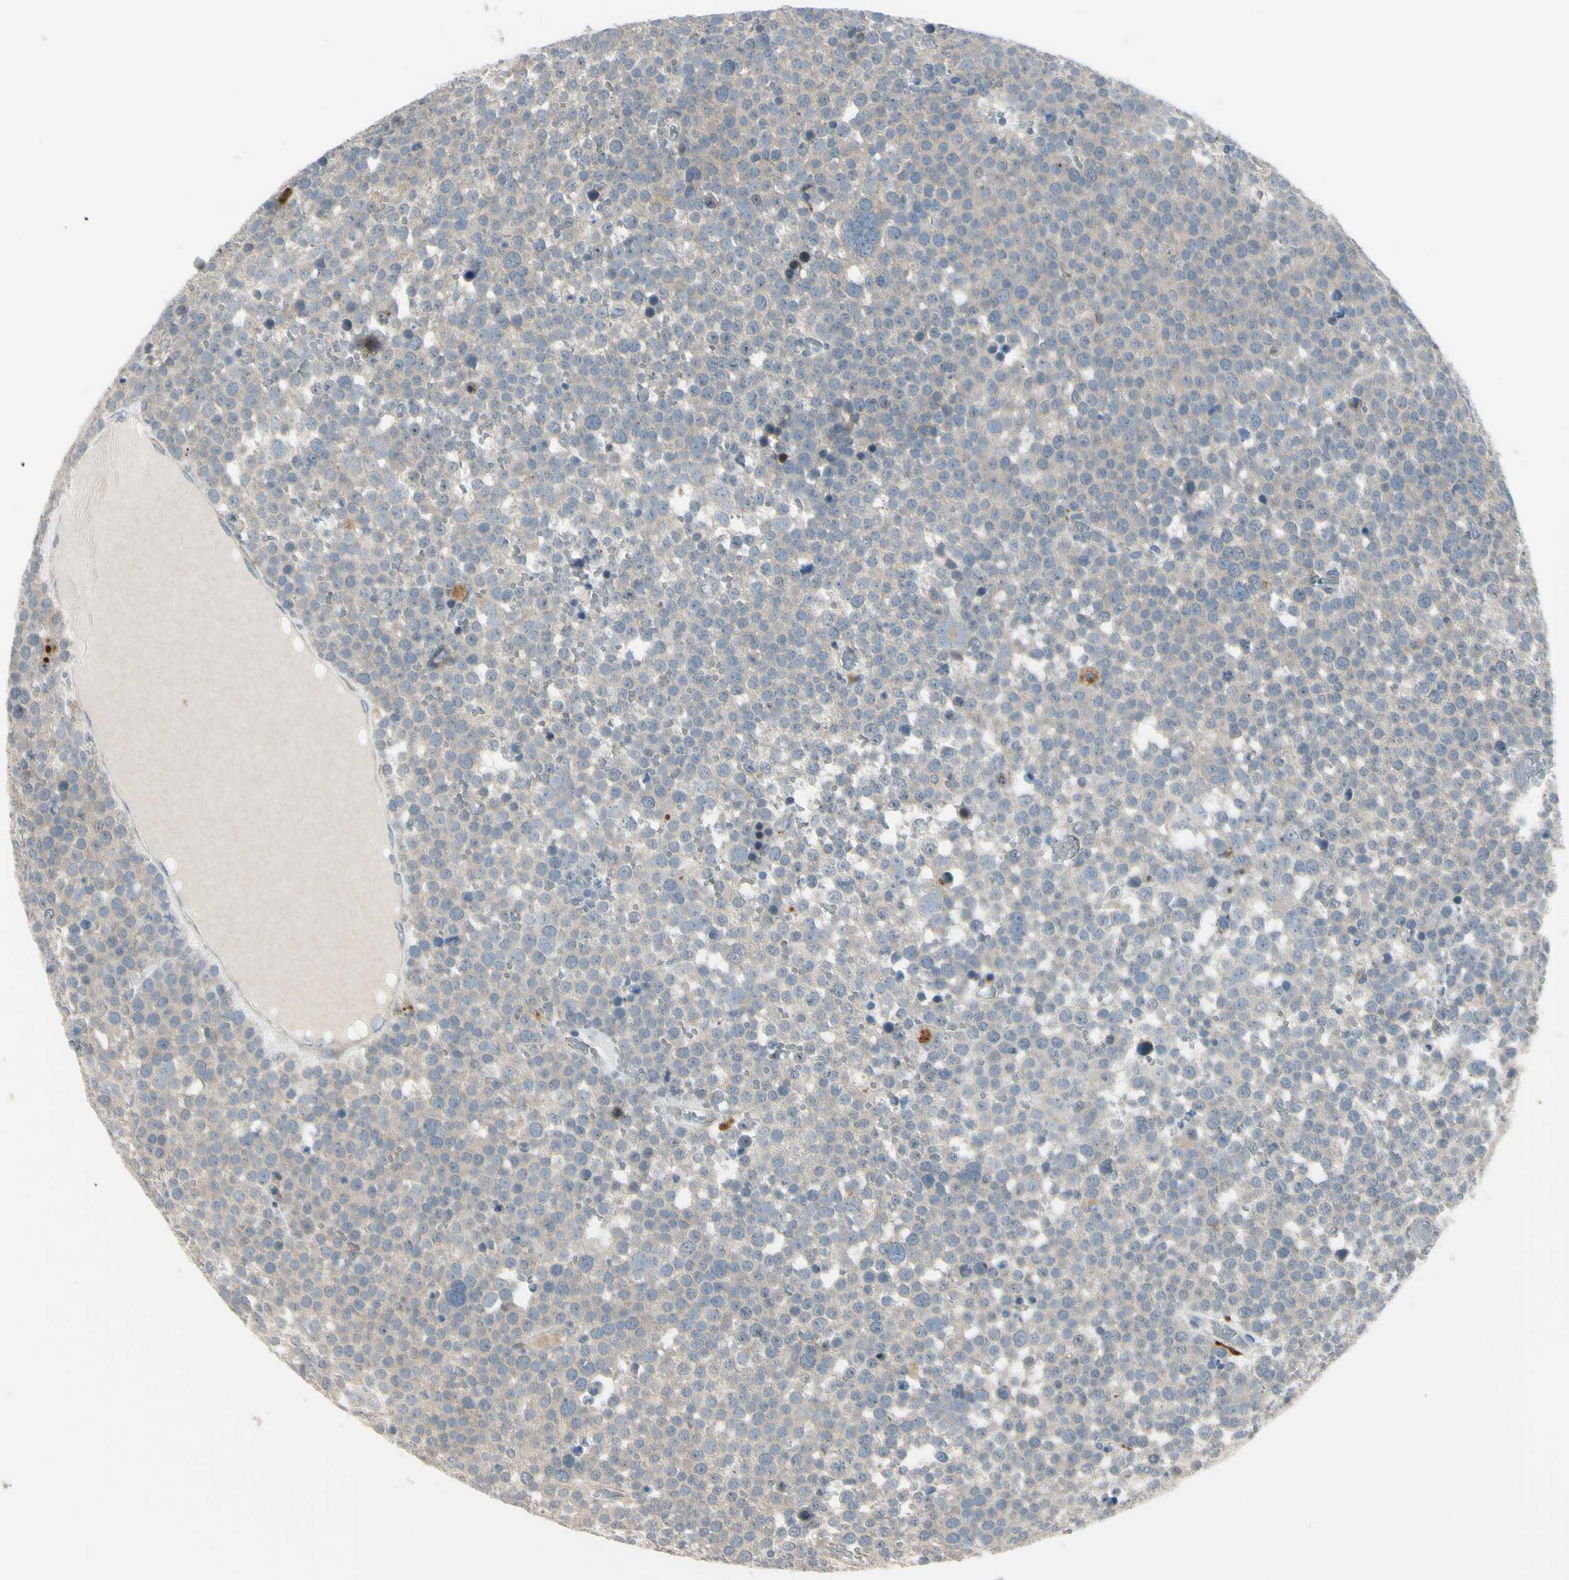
{"staining": {"intensity": "weak", "quantity": "25%-75%", "location": "cytoplasmic/membranous"}, "tissue": "testis cancer", "cell_type": "Tumor cells", "image_type": "cancer", "snomed": [{"axis": "morphology", "description": "Seminoma, NOS"}, {"axis": "topography", "description": "Testis"}], "caption": "A histopathology image of testis cancer stained for a protein demonstrates weak cytoplasmic/membranous brown staining in tumor cells.", "gene": "NDFIP1", "patient": {"sex": "male", "age": 71}}